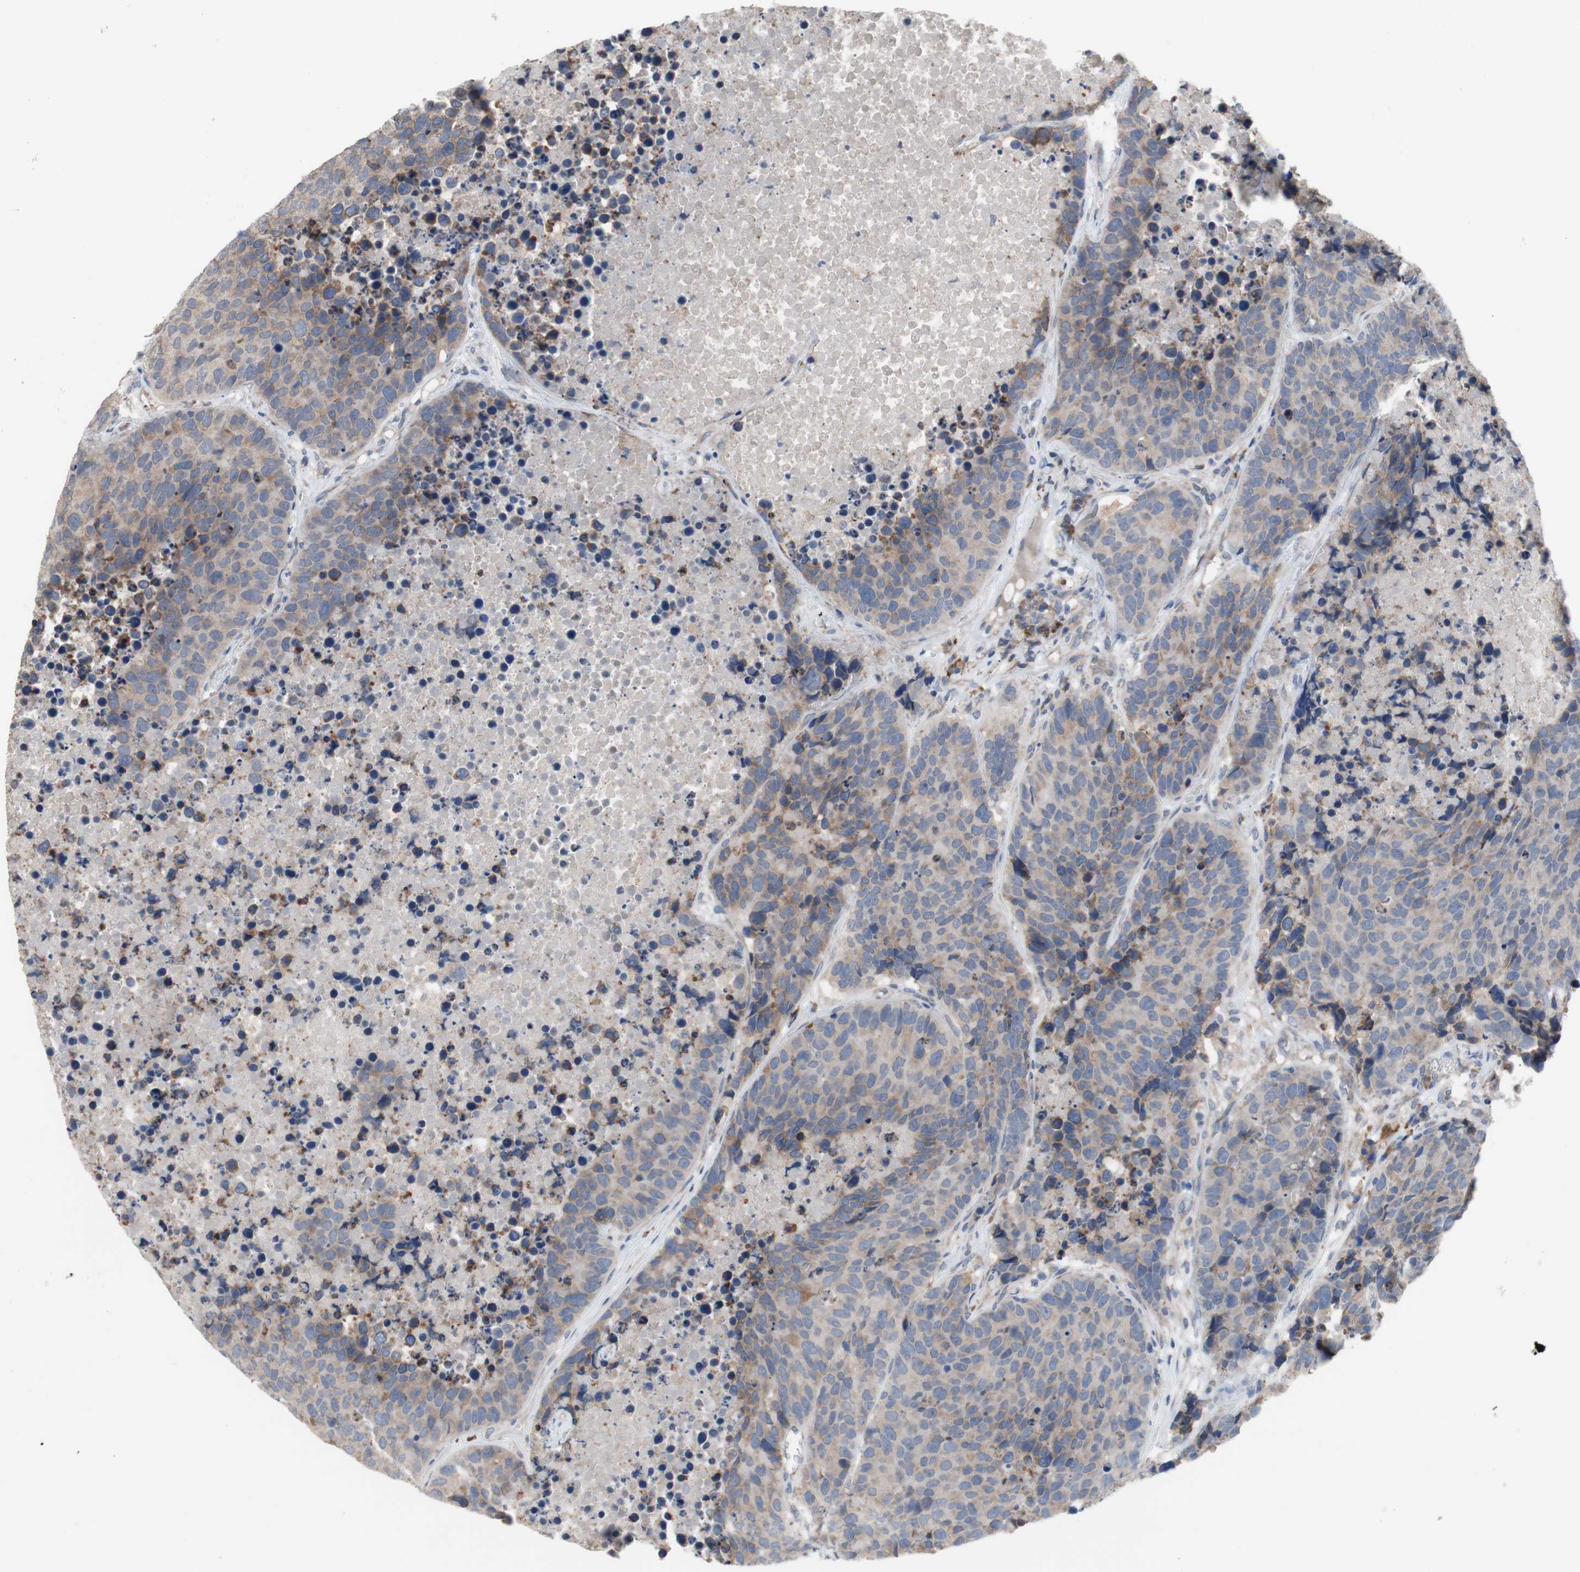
{"staining": {"intensity": "weak", "quantity": ">75%", "location": "cytoplasmic/membranous"}, "tissue": "carcinoid", "cell_type": "Tumor cells", "image_type": "cancer", "snomed": [{"axis": "morphology", "description": "Carcinoid, malignant, NOS"}, {"axis": "topography", "description": "Lung"}], "caption": "About >75% of tumor cells in carcinoid exhibit weak cytoplasmic/membranous protein staining as visualized by brown immunohistochemical staining.", "gene": "TTC14", "patient": {"sex": "male", "age": 60}}